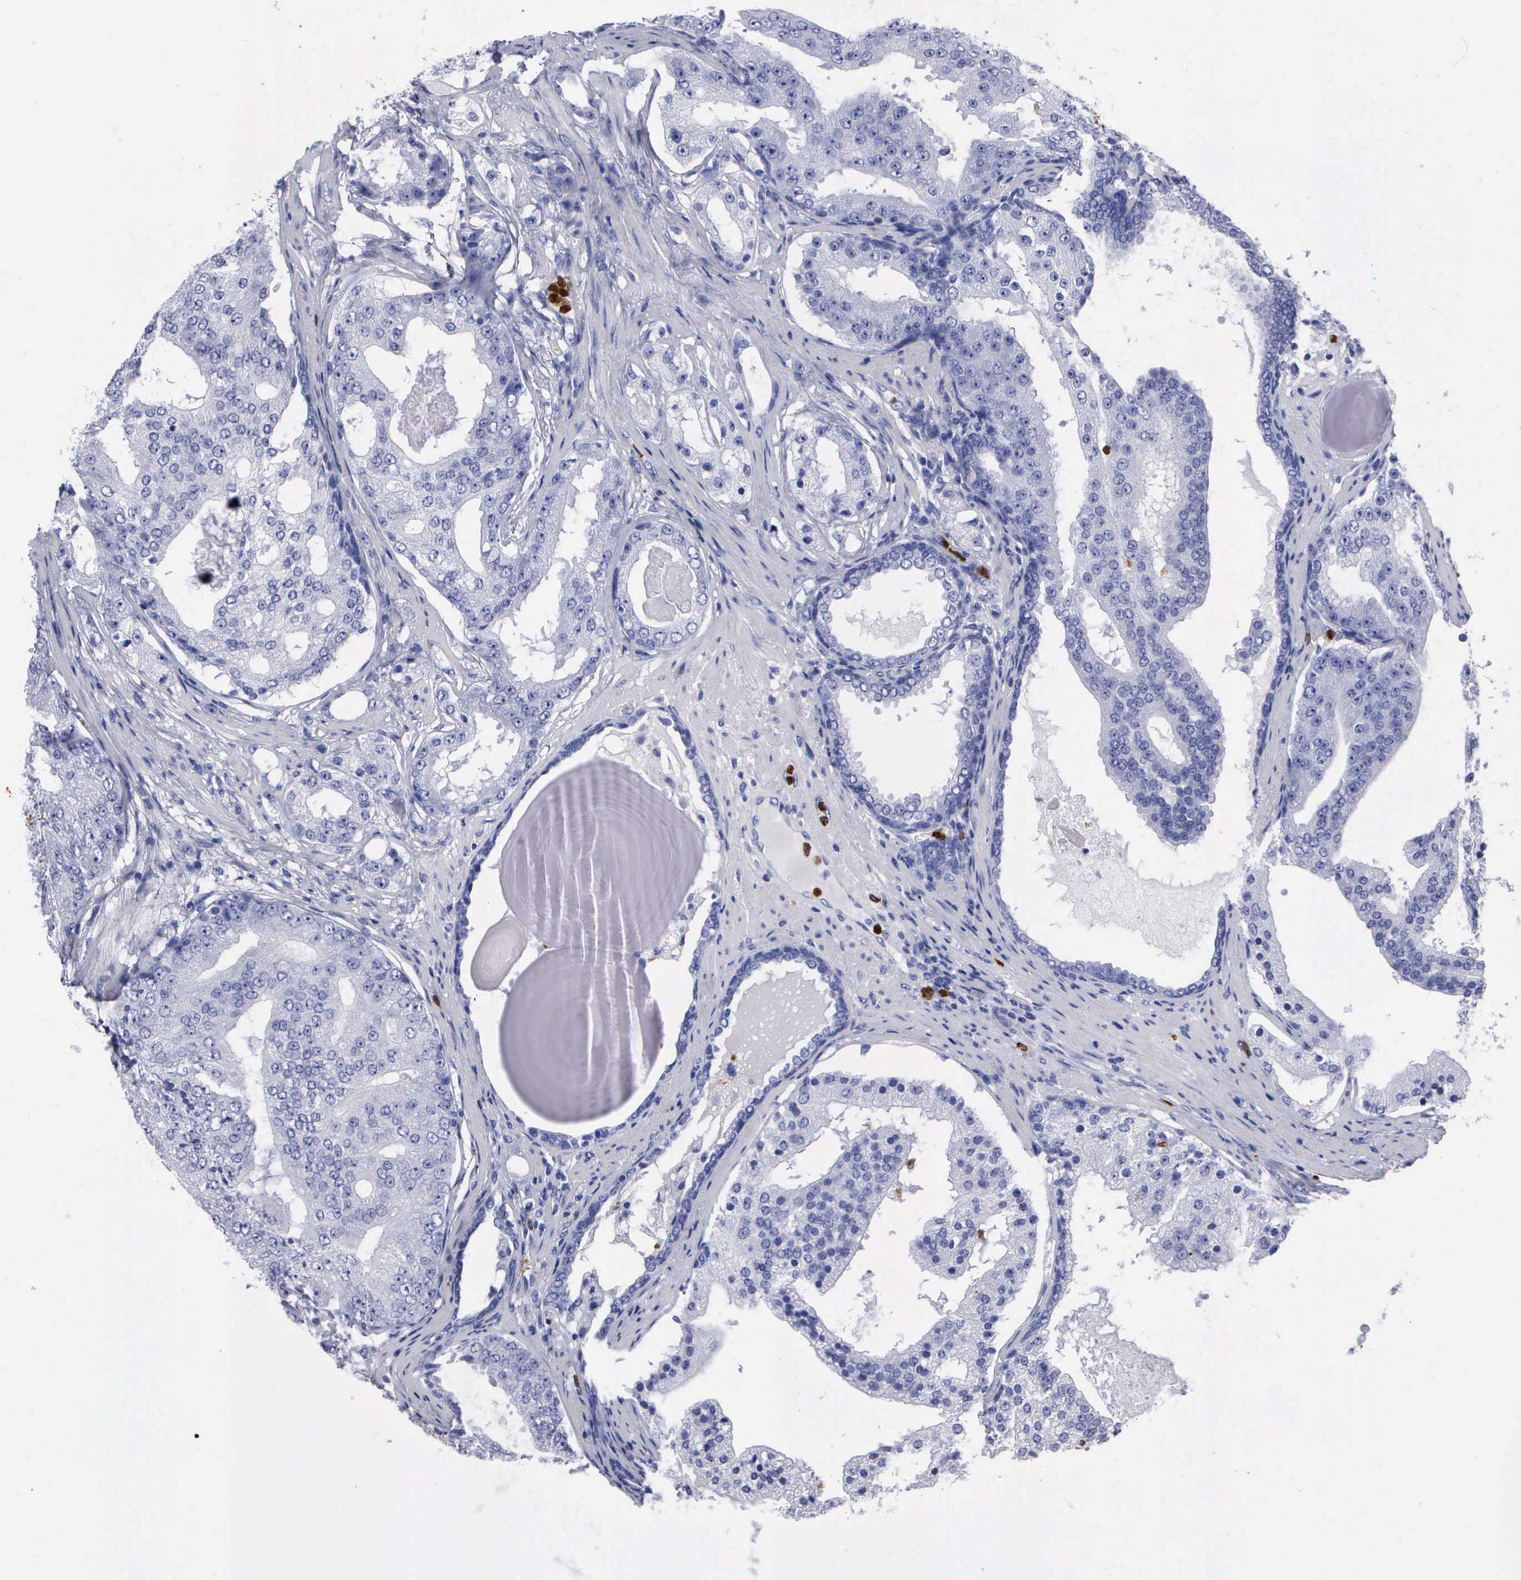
{"staining": {"intensity": "negative", "quantity": "none", "location": "none"}, "tissue": "prostate cancer", "cell_type": "Tumor cells", "image_type": "cancer", "snomed": [{"axis": "morphology", "description": "Adenocarcinoma, High grade"}, {"axis": "topography", "description": "Prostate"}], "caption": "Human prostate cancer stained for a protein using IHC shows no expression in tumor cells.", "gene": "CTSG", "patient": {"sex": "male", "age": 68}}